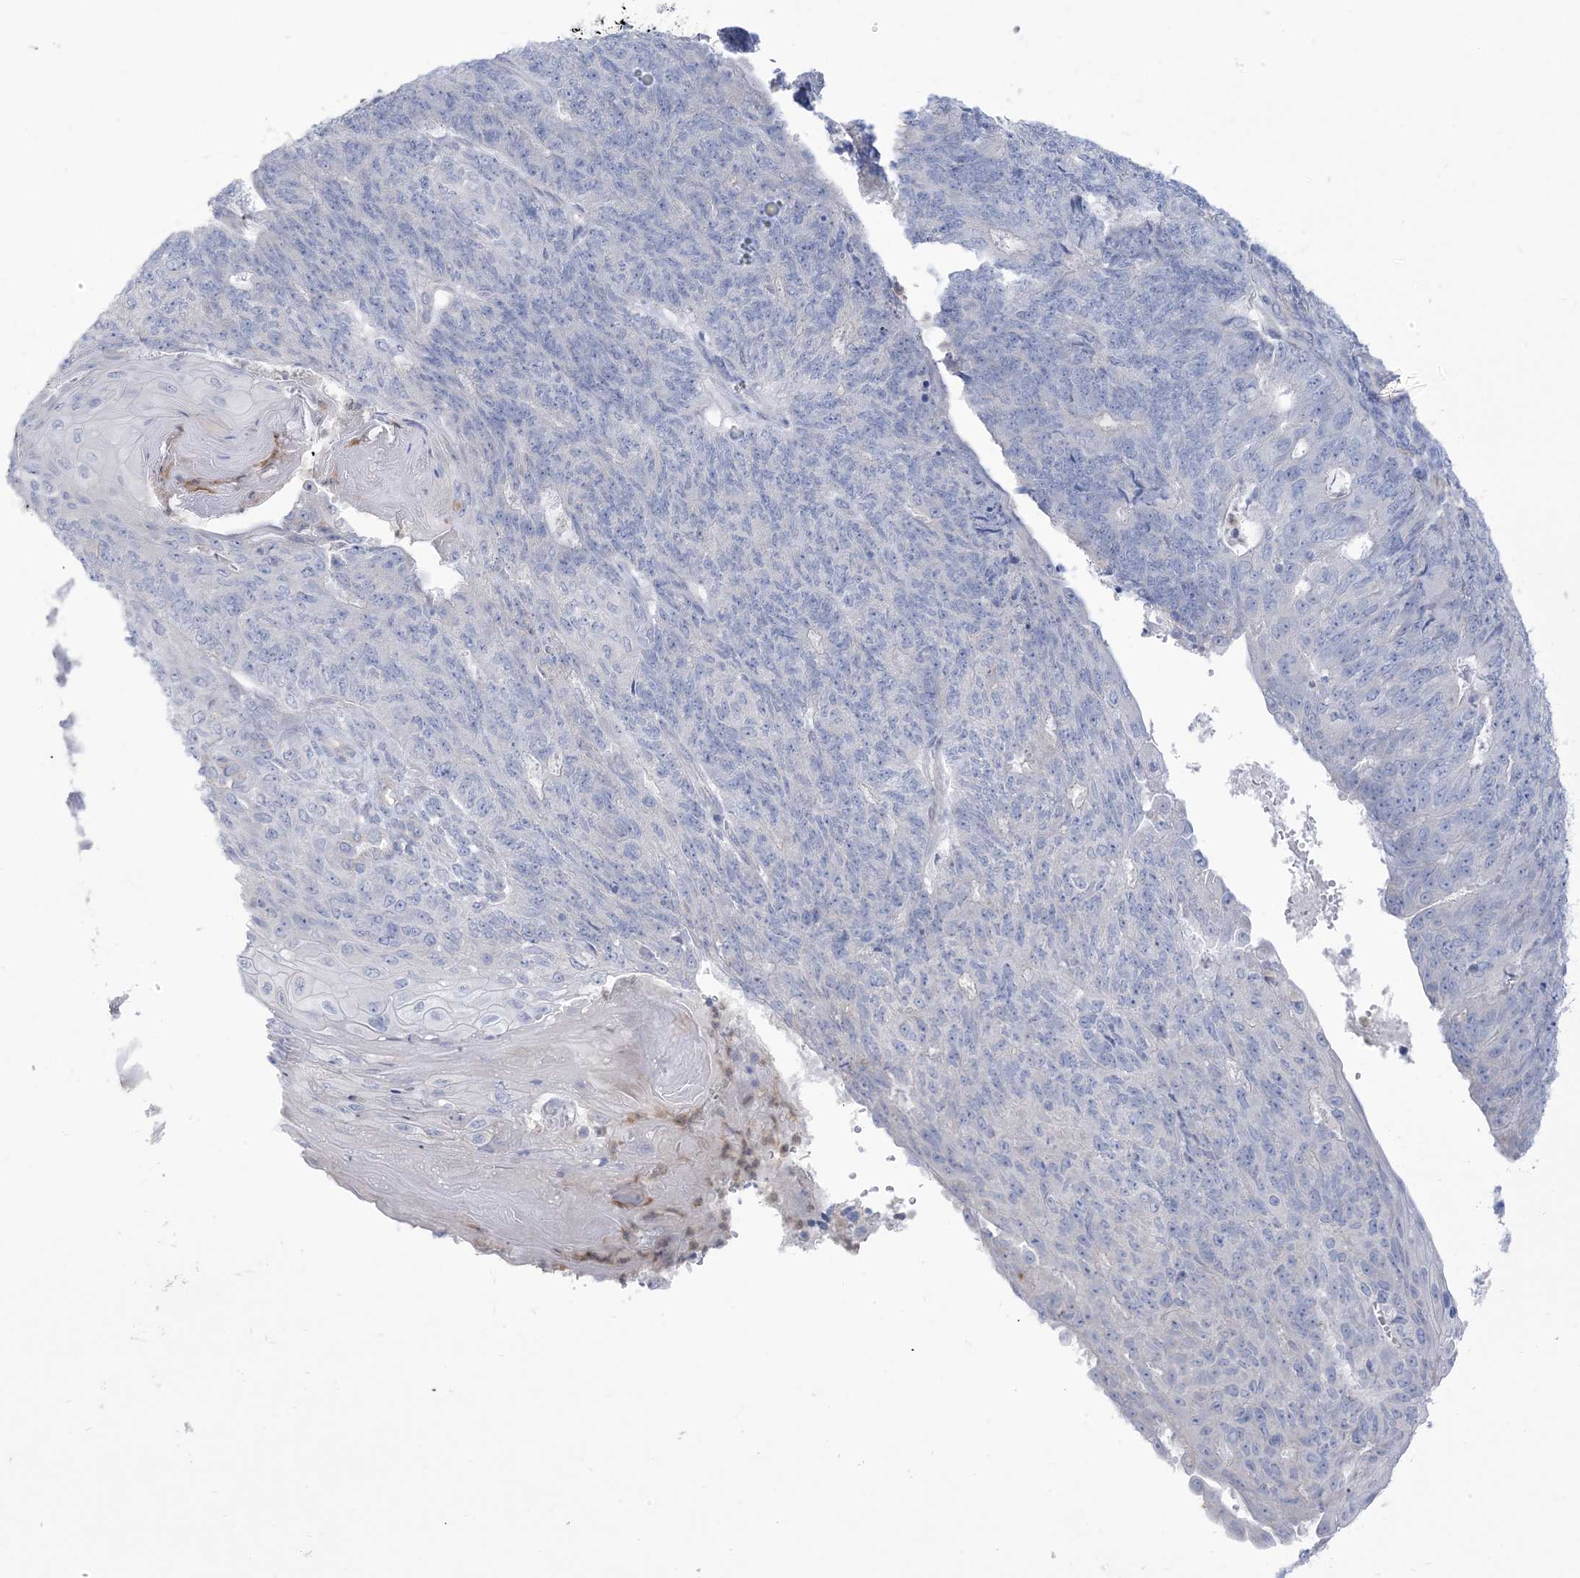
{"staining": {"intensity": "negative", "quantity": "none", "location": "none"}, "tissue": "endometrial cancer", "cell_type": "Tumor cells", "image_type": "cancer", "snomed": [{"axis": "morphology", "description": "Adenocarcinoma, NOS"}, {"axis": "topography", "description": "Endometrium"}], "caption": "An image of adenocarcinoma (endometrial) stained for a protein demonstrates no brown staining in tumor cells.", "gene": "MTHFD2L", "patient": {"sex": "female", "age": 32}}